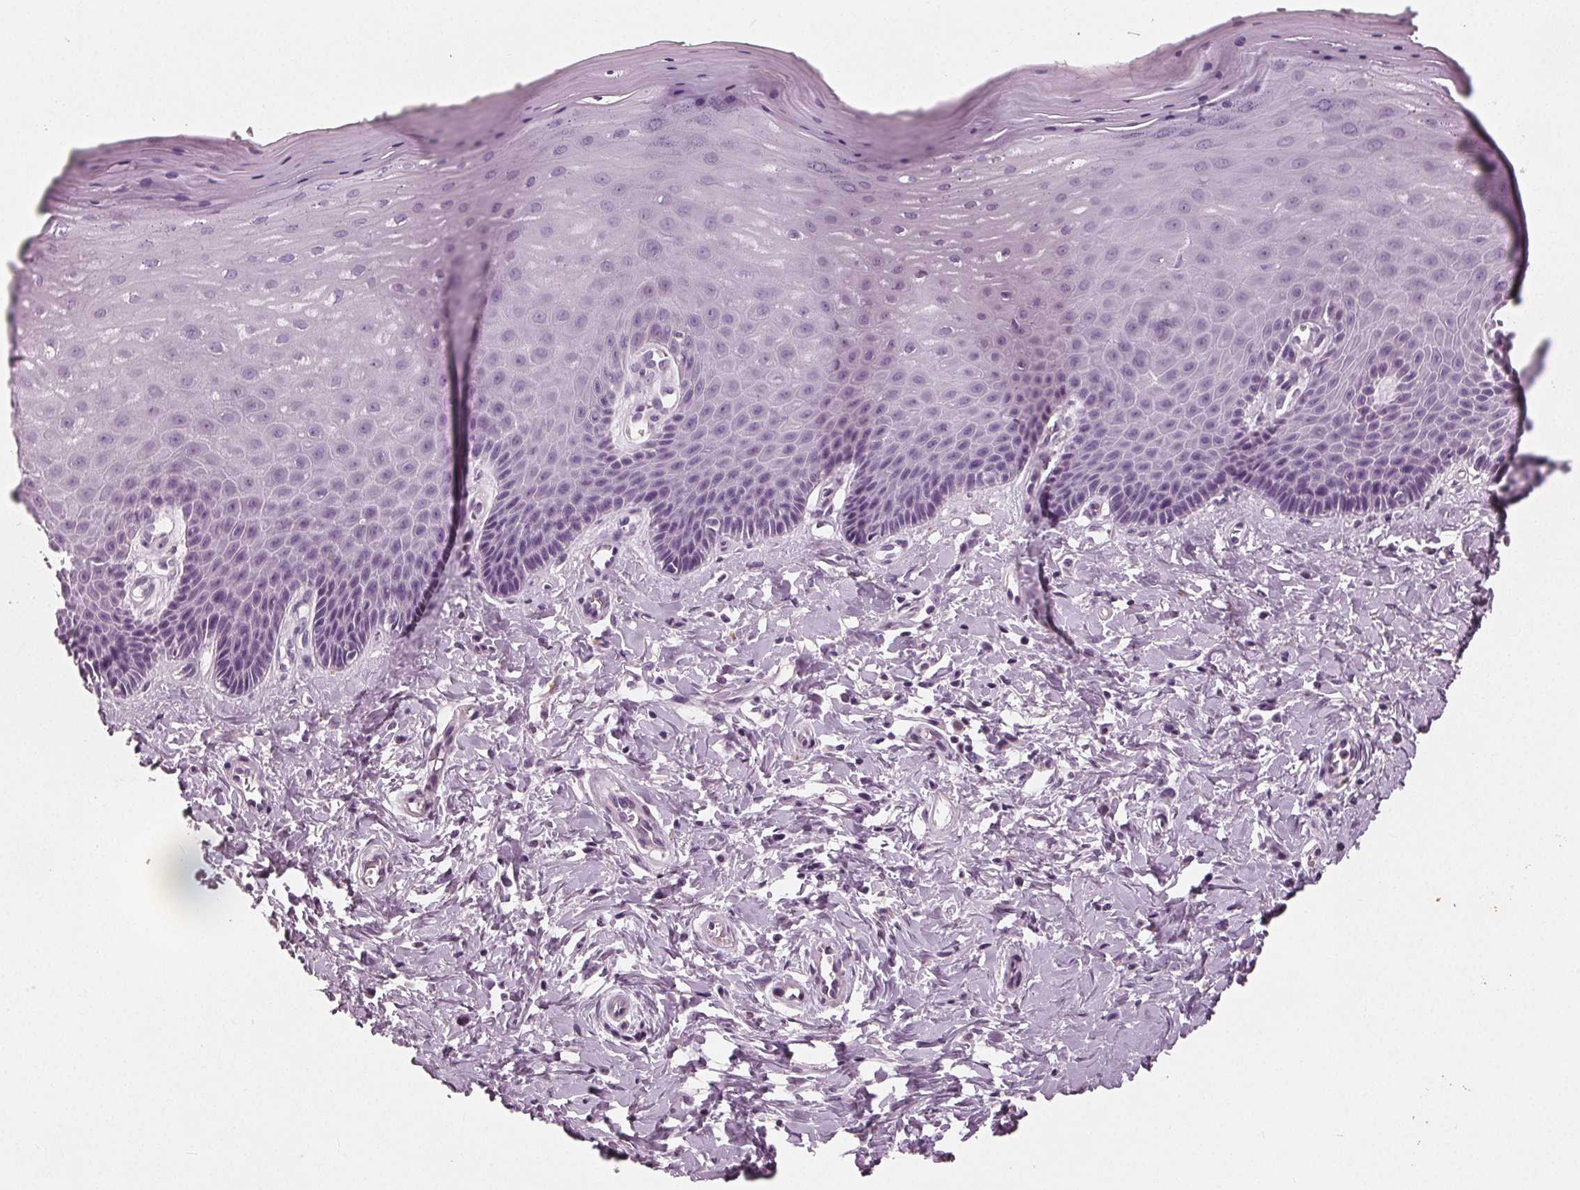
{"staining": {"intensity": "negative", "quantity": "none", "location": "none"}, "tissue": "vagina", "cell_type": "Squamous epithelial cells", "image_type": "normal", "snomed": [{"axis": "morphology", "description": "Normal tissue, NOS"}, {"axis": "topography", "description": "Vagina"}], "caption": "Immunohistochemical staining of unremarkable human vagina shows no significant positivity in squamous epithelial cells. (Stains: DAB (3,3'-diaminobenzidine) immunohistochemistry with hematoxylin counter stain, Microscopy: brightfield microscopy at high magnification).", "gene": "TKFC", "patient": {"sex": "female", "age": 83}}